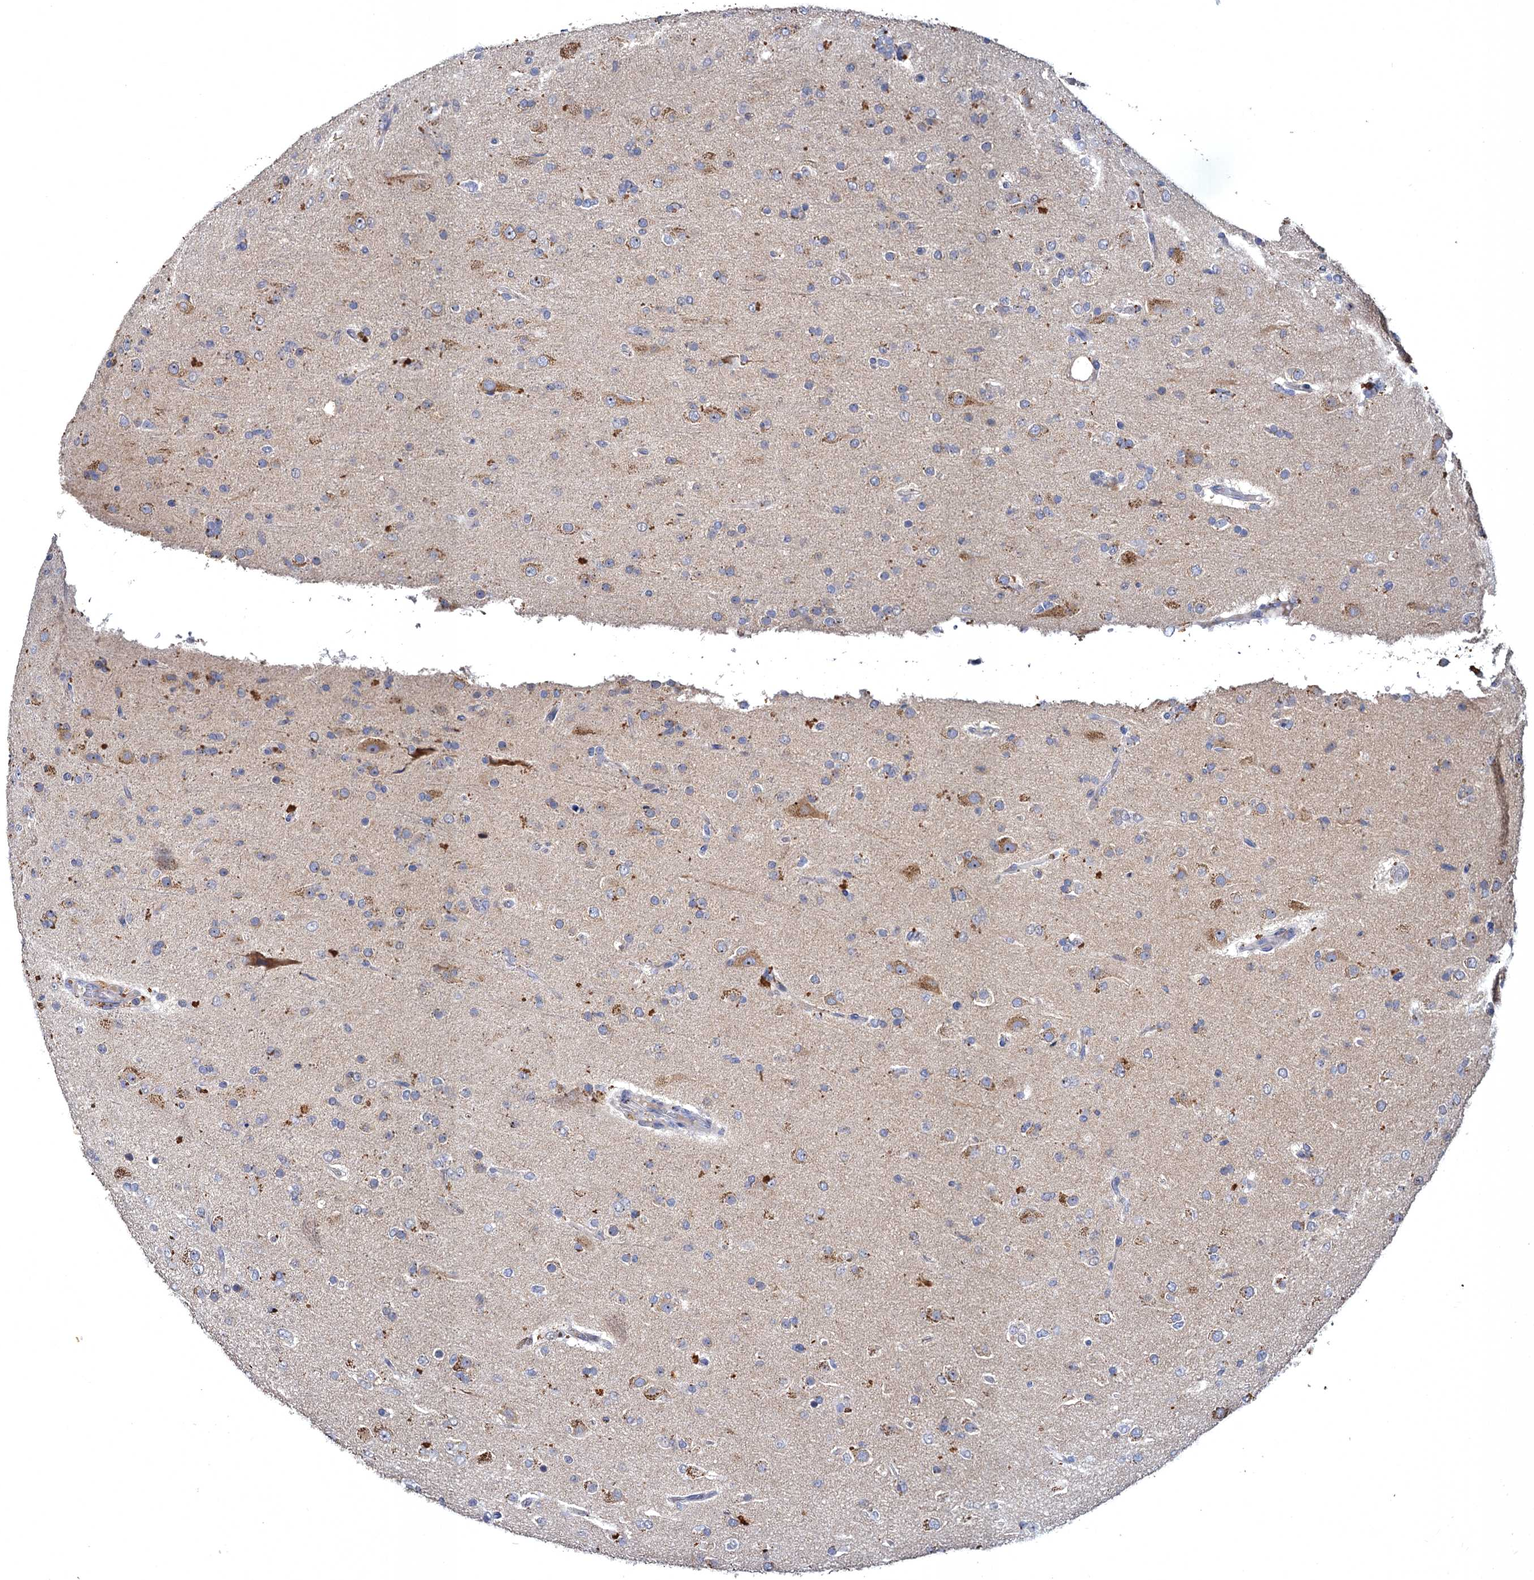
{"staining": {"intensity": "moderate", "quantity": "<25%", "location": "cytoplasmic/membranous"}, "tissue": "glioma", "cell_type": "Tumor cells", "image_type": "cancer", "snomed": [{"axis": "morphology", "description": "Glioma, malignant, Low grade"}, {"axis": "topography", "description": "Brain"}], "caption": "Malignant low-grade glioma tissue displays moderate cytoplasmic/membranous expression in about <25% of tumor cells", "gene": "ATP9A", "patient": {"sex": "male", "age": 65}}